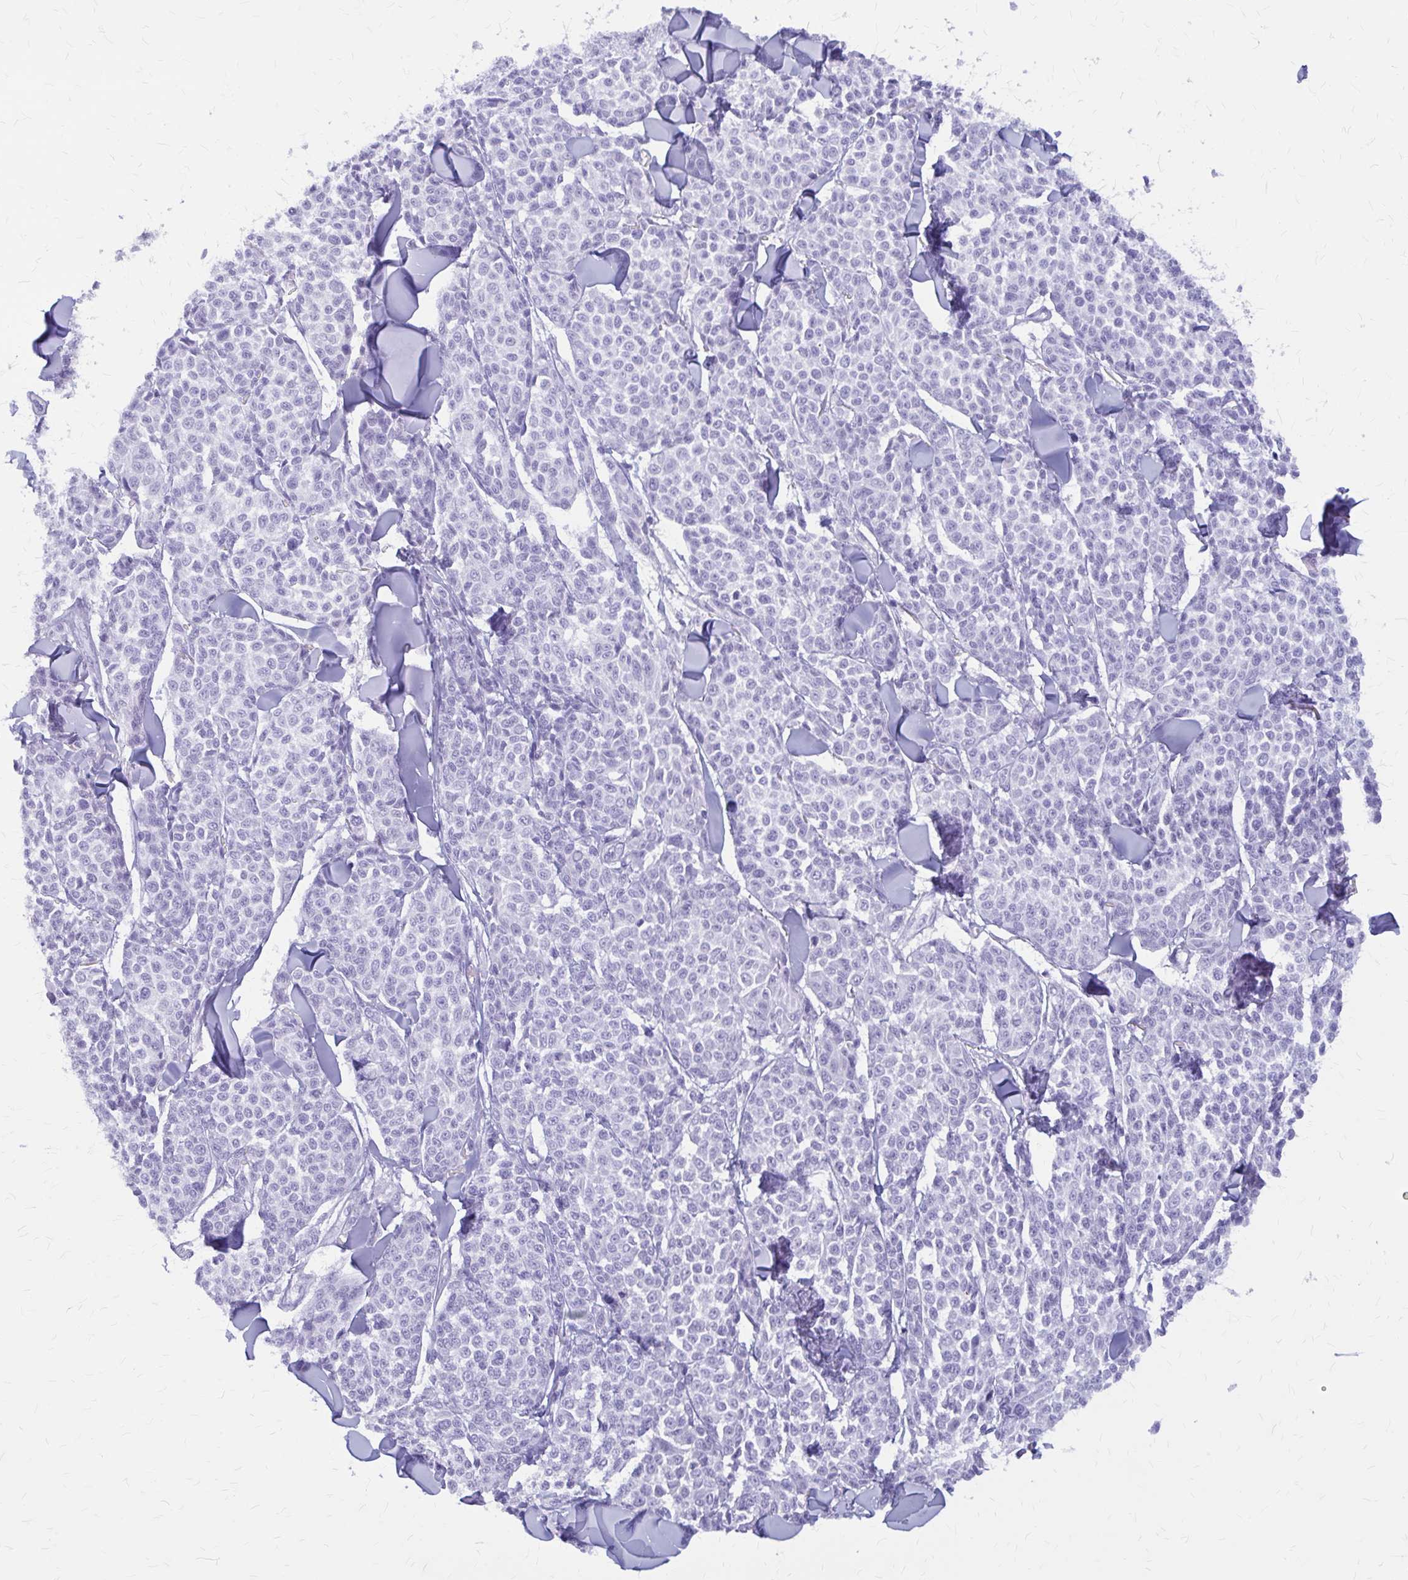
{"staining": {"intensity": "negative", "quantity": "none", "location": "none"}, "tissue": "melanoma", "cell_type": "Tumor cells", "image_type": "cancer", "snomed": [{"axis": "morphology", "description": "Malignant melanoma, NOS"}, {"axis": "topography", "description": "Skin"}], "caption": "This is an immunohistochemistry (IHC) photomicrograph of malignant melanoma. There is no positivity in tumor cells.", "gene": "KLHDC7A", "patient": {"sex": "male", "age": 46}}